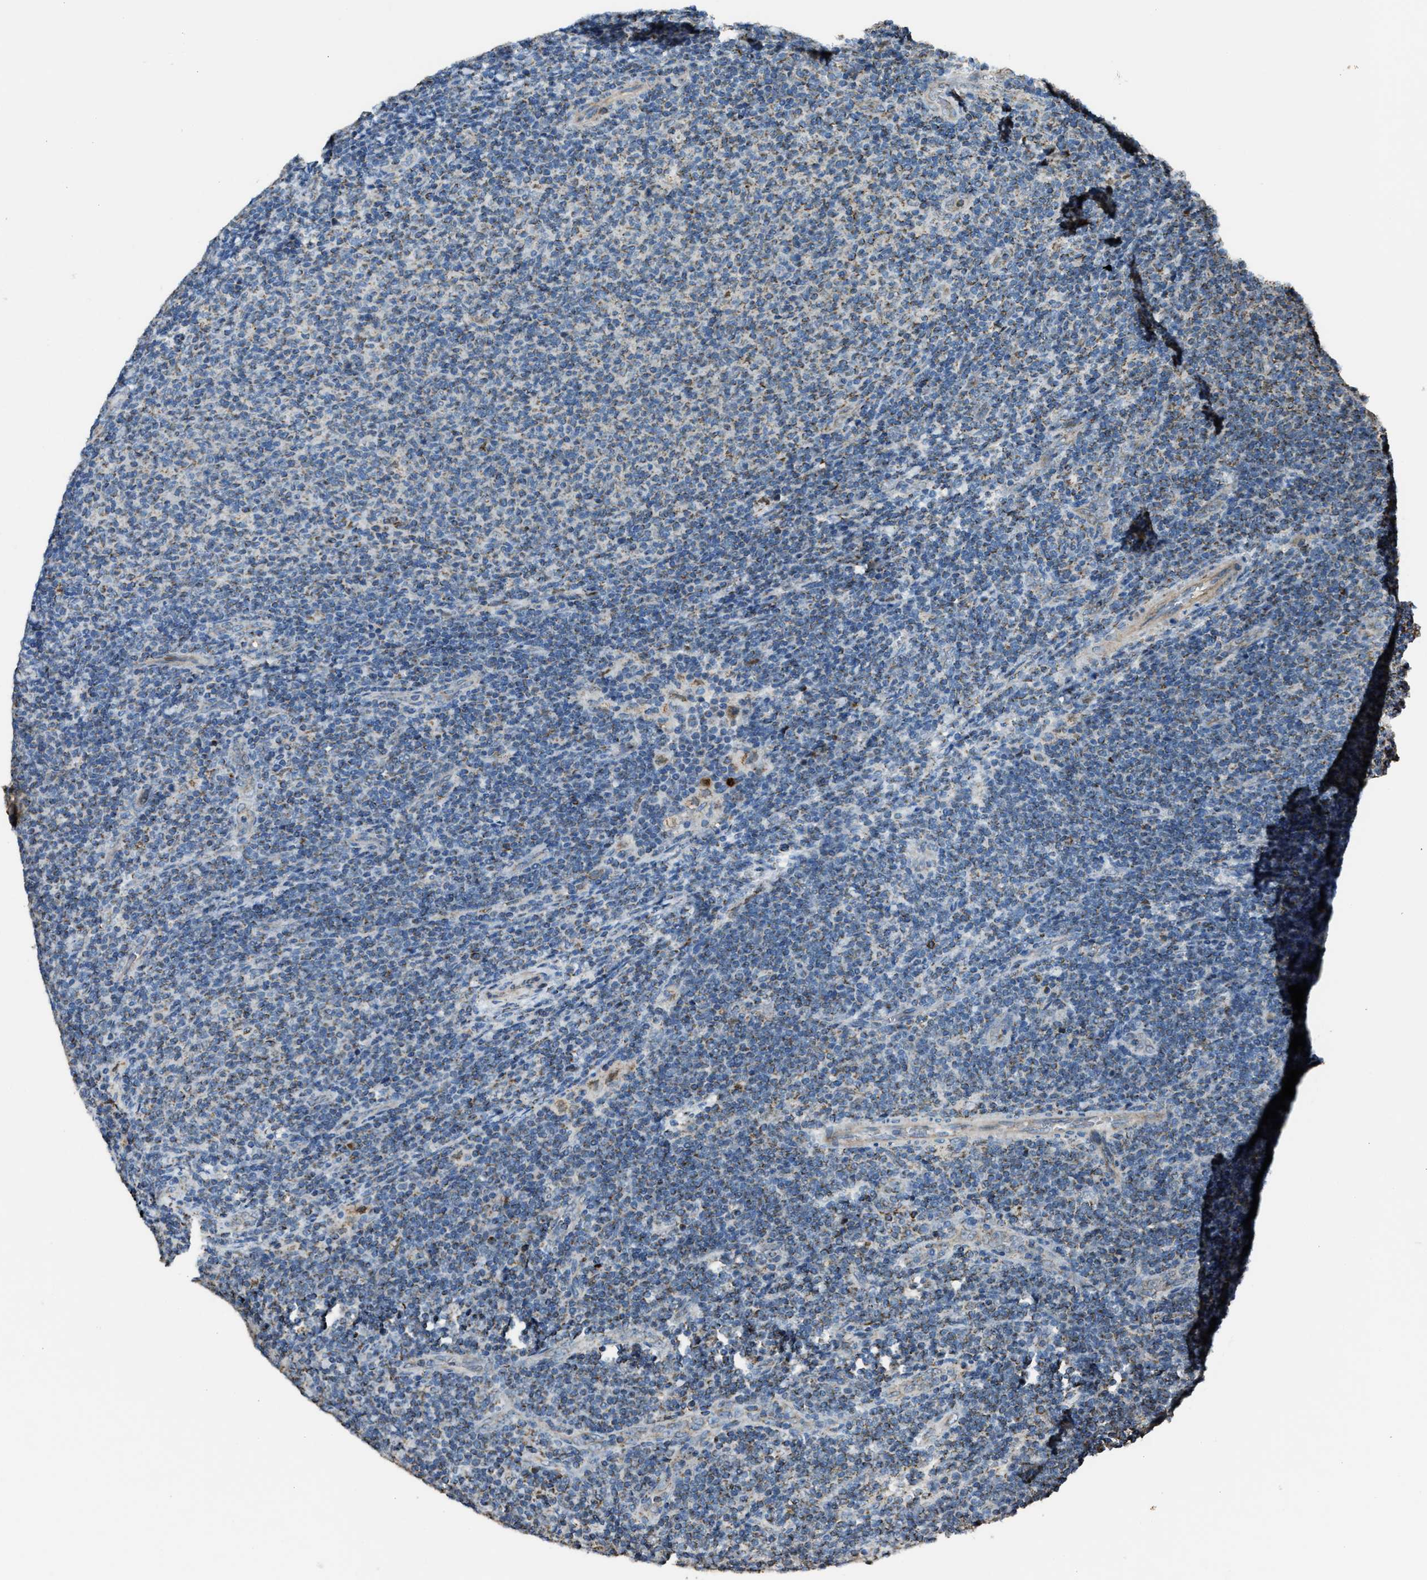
{"staining": {"intensity": "strong", "quantity": "<25%", "location": "cytoplasmic/membranous"}, "tissue": "lymphoma", "cell_type": "Tumor cells", "image_type": "cancer", "snomed": [{"axis": "morphology", "description": "Malignant lymphoma, non-Hodgkin's type, Low grade"}, {"axis": "topography", "description": "Lymph node"}], "caption": "This image exhibits malignant lymphoma, non-Hodgkin's type (low-grade) stained with IHC to label a protein in brown. The cytoplasmic/membranous of tumor cells show strong positivity for the protein. Nuclei are counter-stained blue.", "gene": "SLC25A11", "patient": {"sex": "male", "age": 66}}